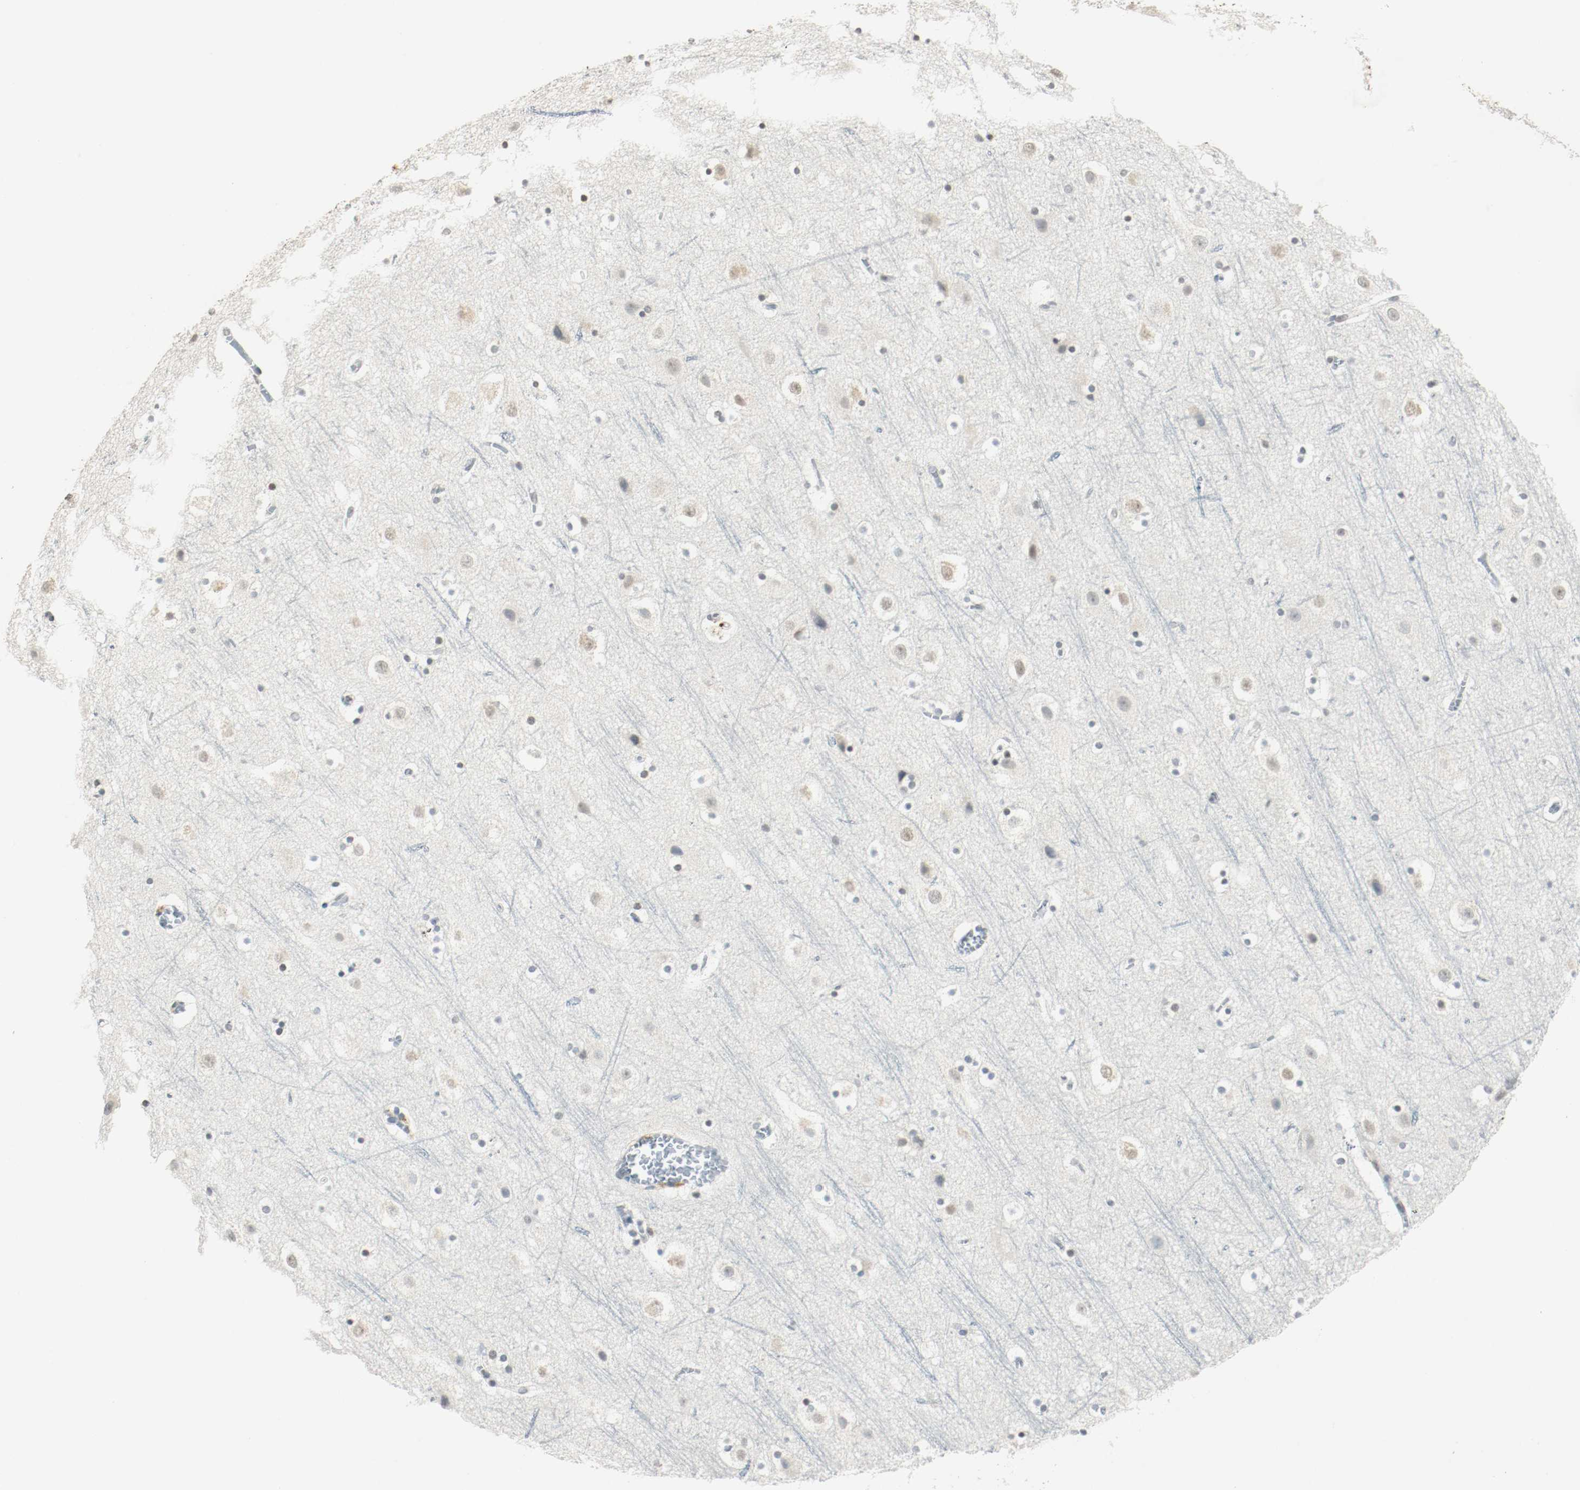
{"staining": {"intensity": "negative", "quantity": "none", "location": "none"}, "tissue": "cerebral cortex", "cell_type": "Endothelial cells", "image_type": "normal", "snomed": [{"axis": "morphology", "description": "Normal tissue, NOS"}, {"axis": "topography", "description": "Cerebral cortex"}], "caption": "Immunohistochemistry photomicrograph of unremarkable human cerebral cortex stained for a protein (brown), which shows no staining in endothelial cells.", "gene": "DNMT1", "patient": {"sex": "male", "age": 45}}